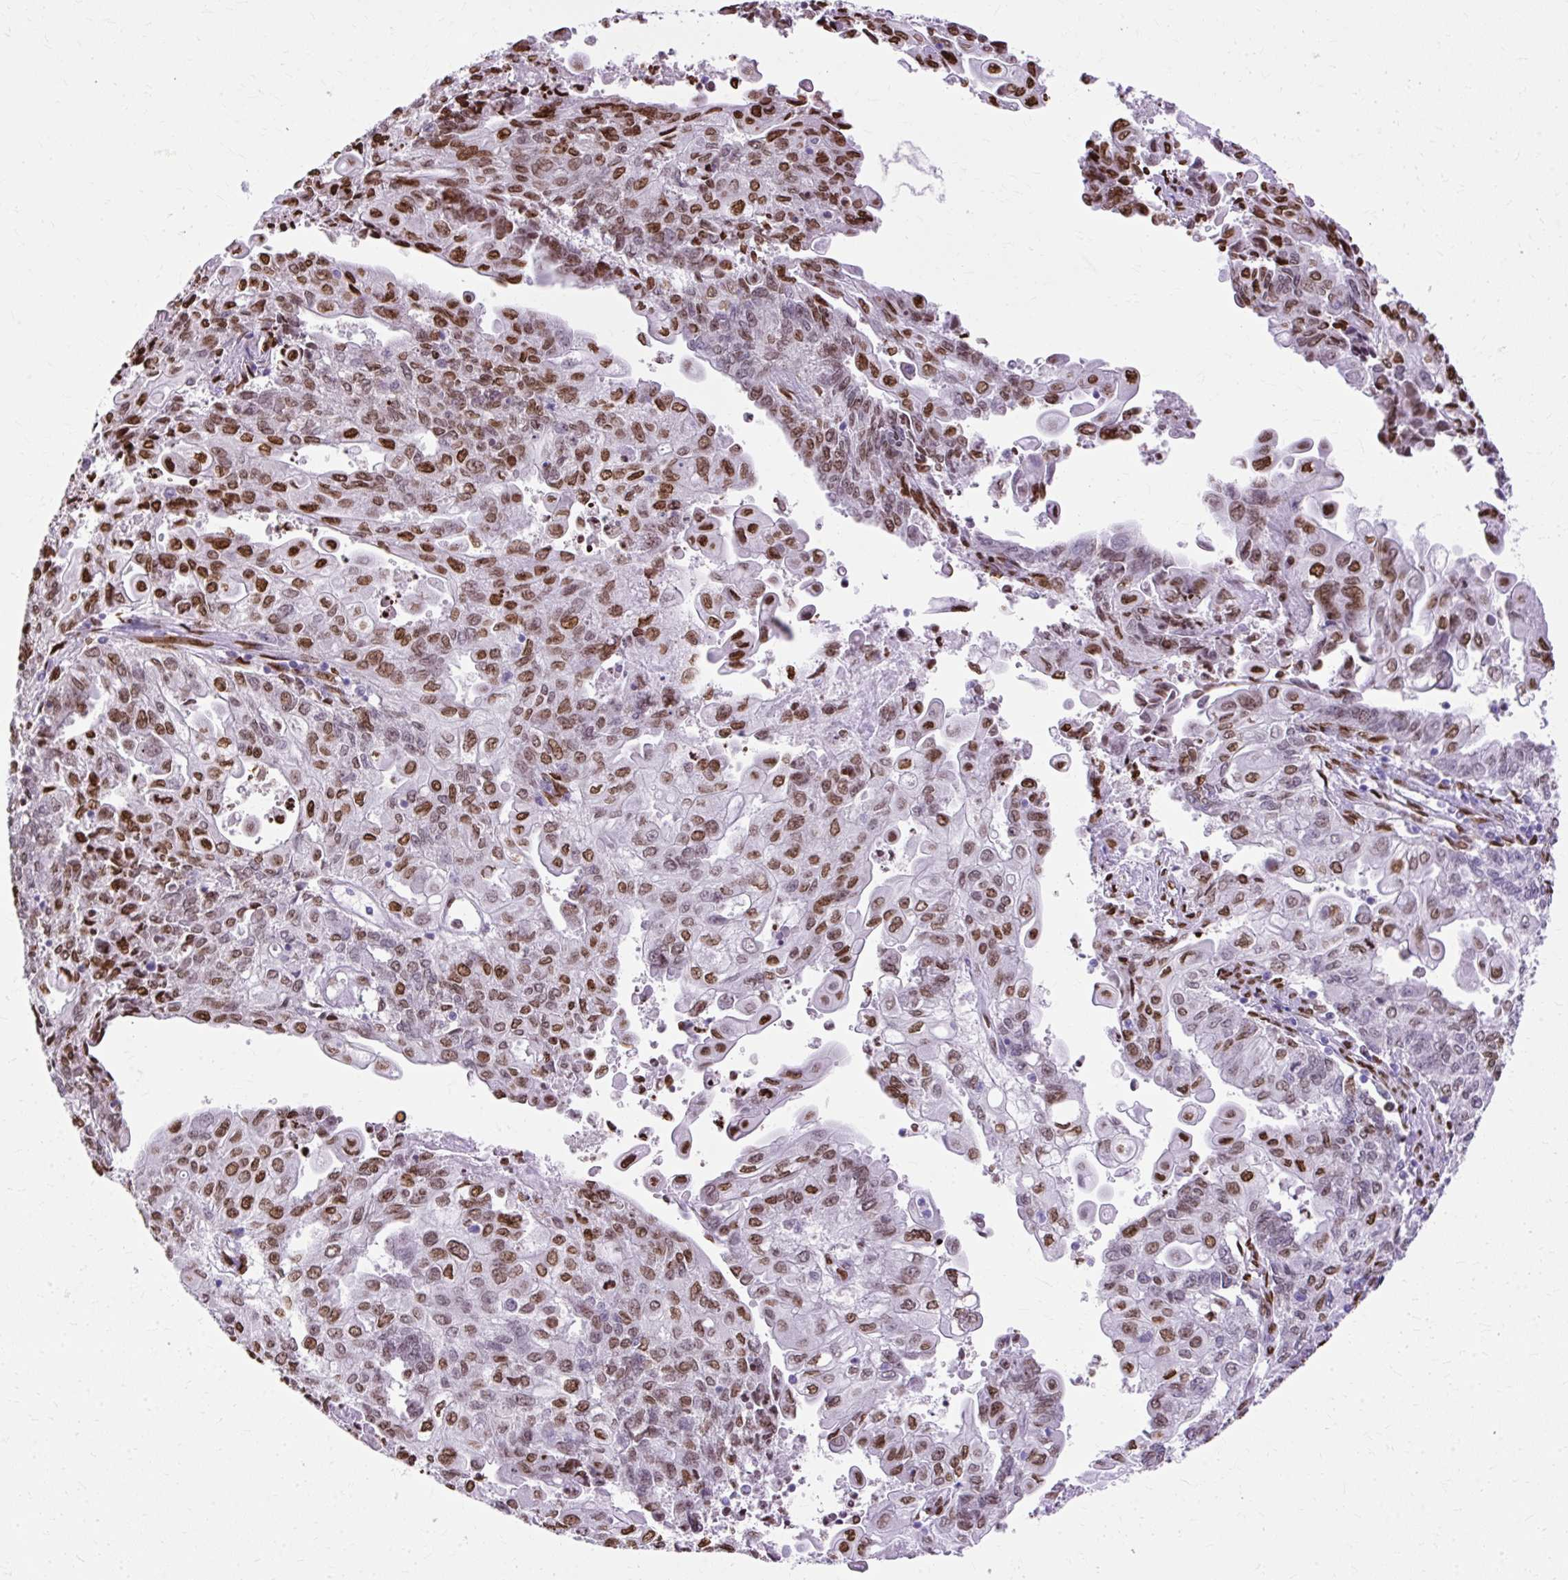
{"staining": {"intensity": "moderate", "quantity": "25%-75%", "location": "nuclear"}, "tissue": "endometrial cancer", "cell_type": "Tumor cells", "image_type": "cancer", "snomed": [{"axis": "morphology", "description": "Adenocarcinoma, NOS"}, {"axis": "topography", "description": "Endometrium"}], "caption": "This is a micrograph of IHC staining of endometrial cancer, which shows moderate positivity in the nuclear of tumor cells.", "gene": "TMEM184C", "patient": {"sex": "female", "age": 54}}